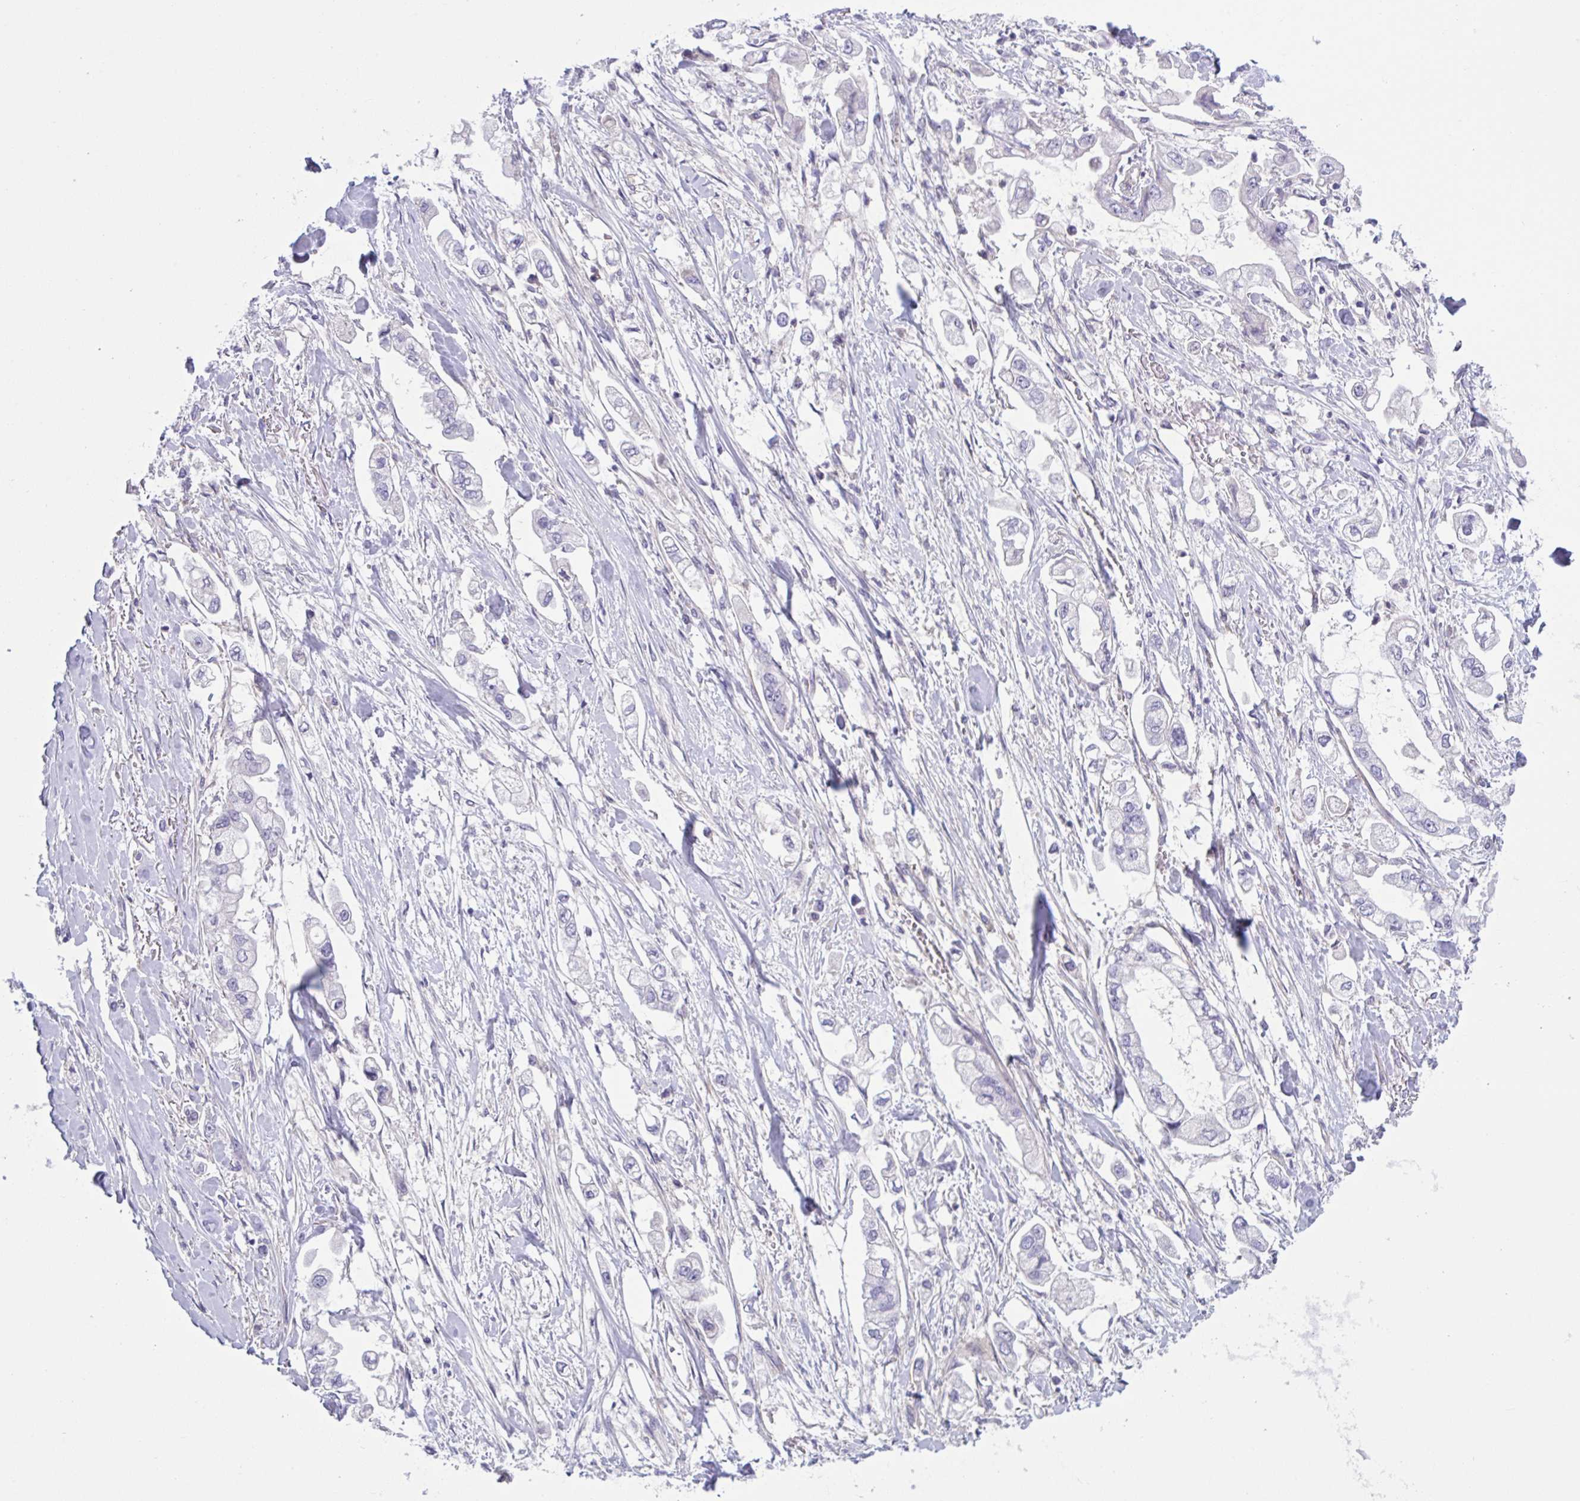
{"staining": {"intensity": "negative", "quantity": "none", "location": "none"}, "tissue": "stomach cancer", "cell_type": "Tumor cells", "image_type": "cancer", "snomed": [{"axis": "morphology", "description": "Adenocarcinoma, NOS"}, {"axis": "topography", "description": "Stomach"}], "caption": "Immunohistochemistry (IHC) image of human stomach adenocarcinoma stained for a protein (brown), which displays no expression in tumor cells.", "gene": "TTC7B", "patient": {"sex": "male", "age": 62}}